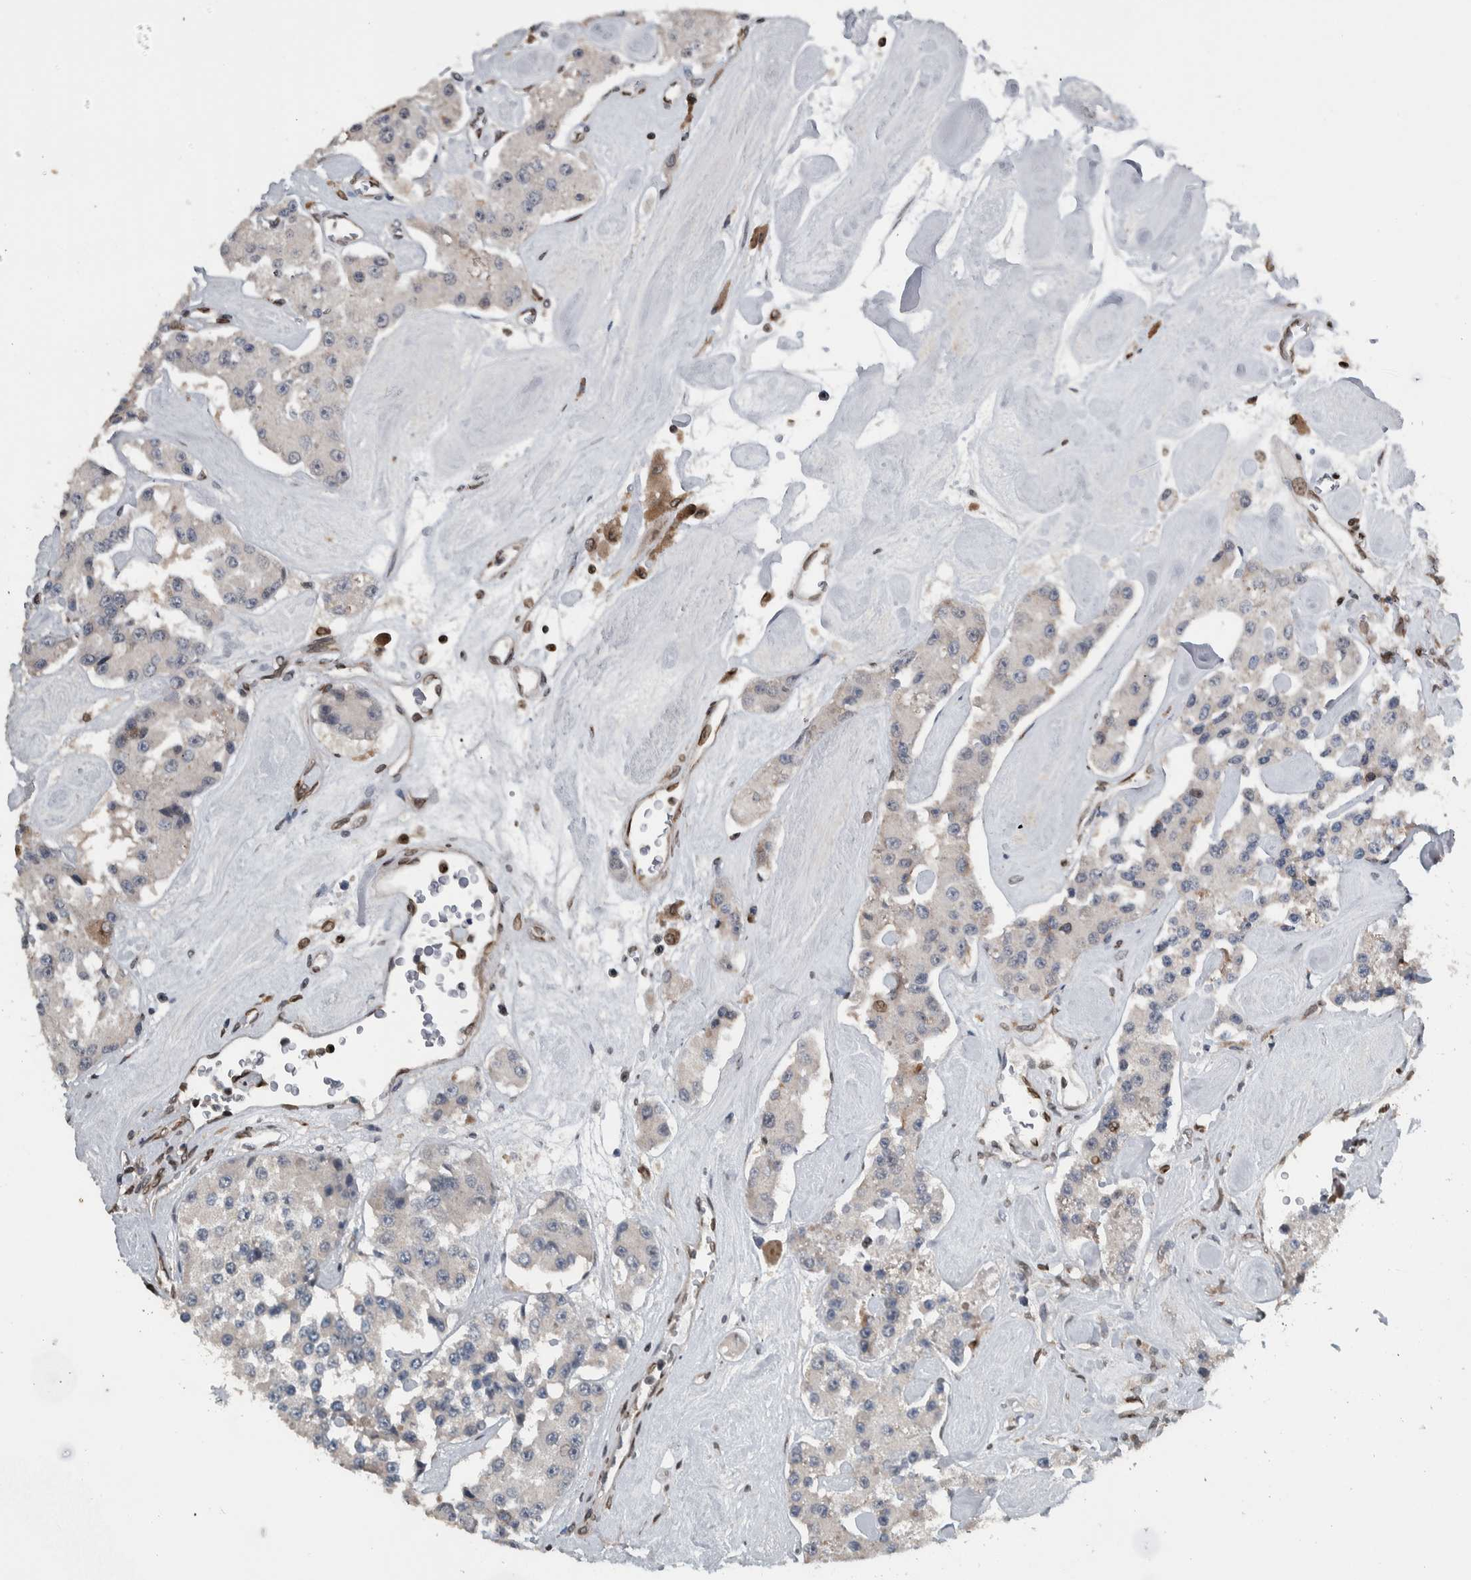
{"staining": {"intensity": "negative", "quantity": "none", "location": "none"}, "tissue": "carcinoid", "cell_type": "Tumor cells", "image_type": "cancer", "snomed": [{"axis": "morphology", "description": "Carcinoid, malignant, NOS"}, {"axis": "topography", "description": "Pancreas"}], "caption": "This is a photomicrograph of immunohistochemistry staining of carcinoid, which shows no staining in tumor cells.", "gene": "FAM135B", "patient": {"sex": "male", "age": 41}}